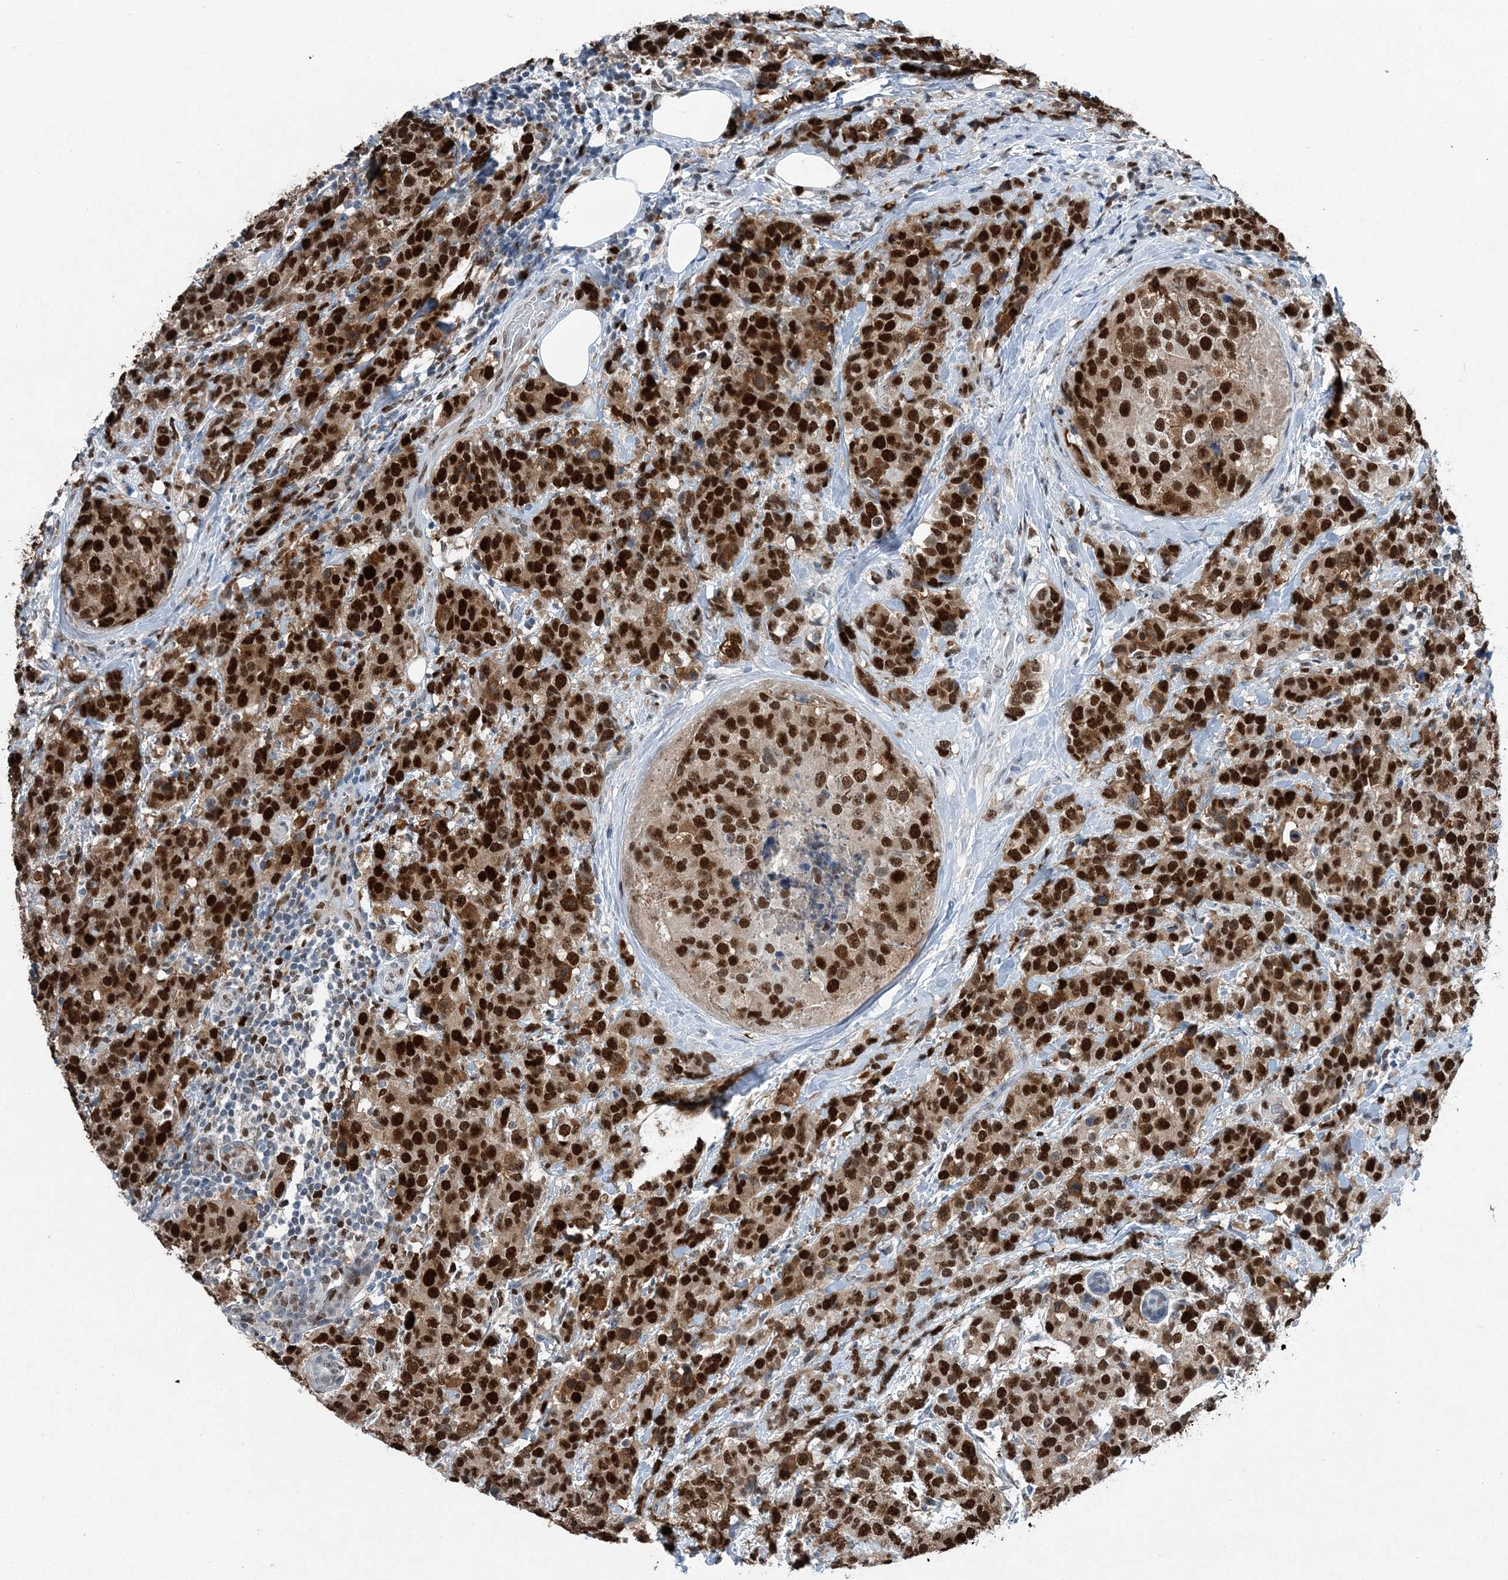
{"staining": {"intensity": "strong", "quantity": ">75%", "location": "nuclear"}, "tissue": "breast cancer", "cell_type": "Tumor cells", "image_type": "cancer", "snomed": [{"axis": "morphology", "description": "Lobular carcinoma"}, {"axis": "topography", "description": "Breast"}], "caption": "The histopathology image displays a brown stain indicating the presence of a protein in the nuclear of tumor cells in lobular carcinoma (breast).", "gene": "HAT1", "patient": {"sex": "female", "age": 59}}